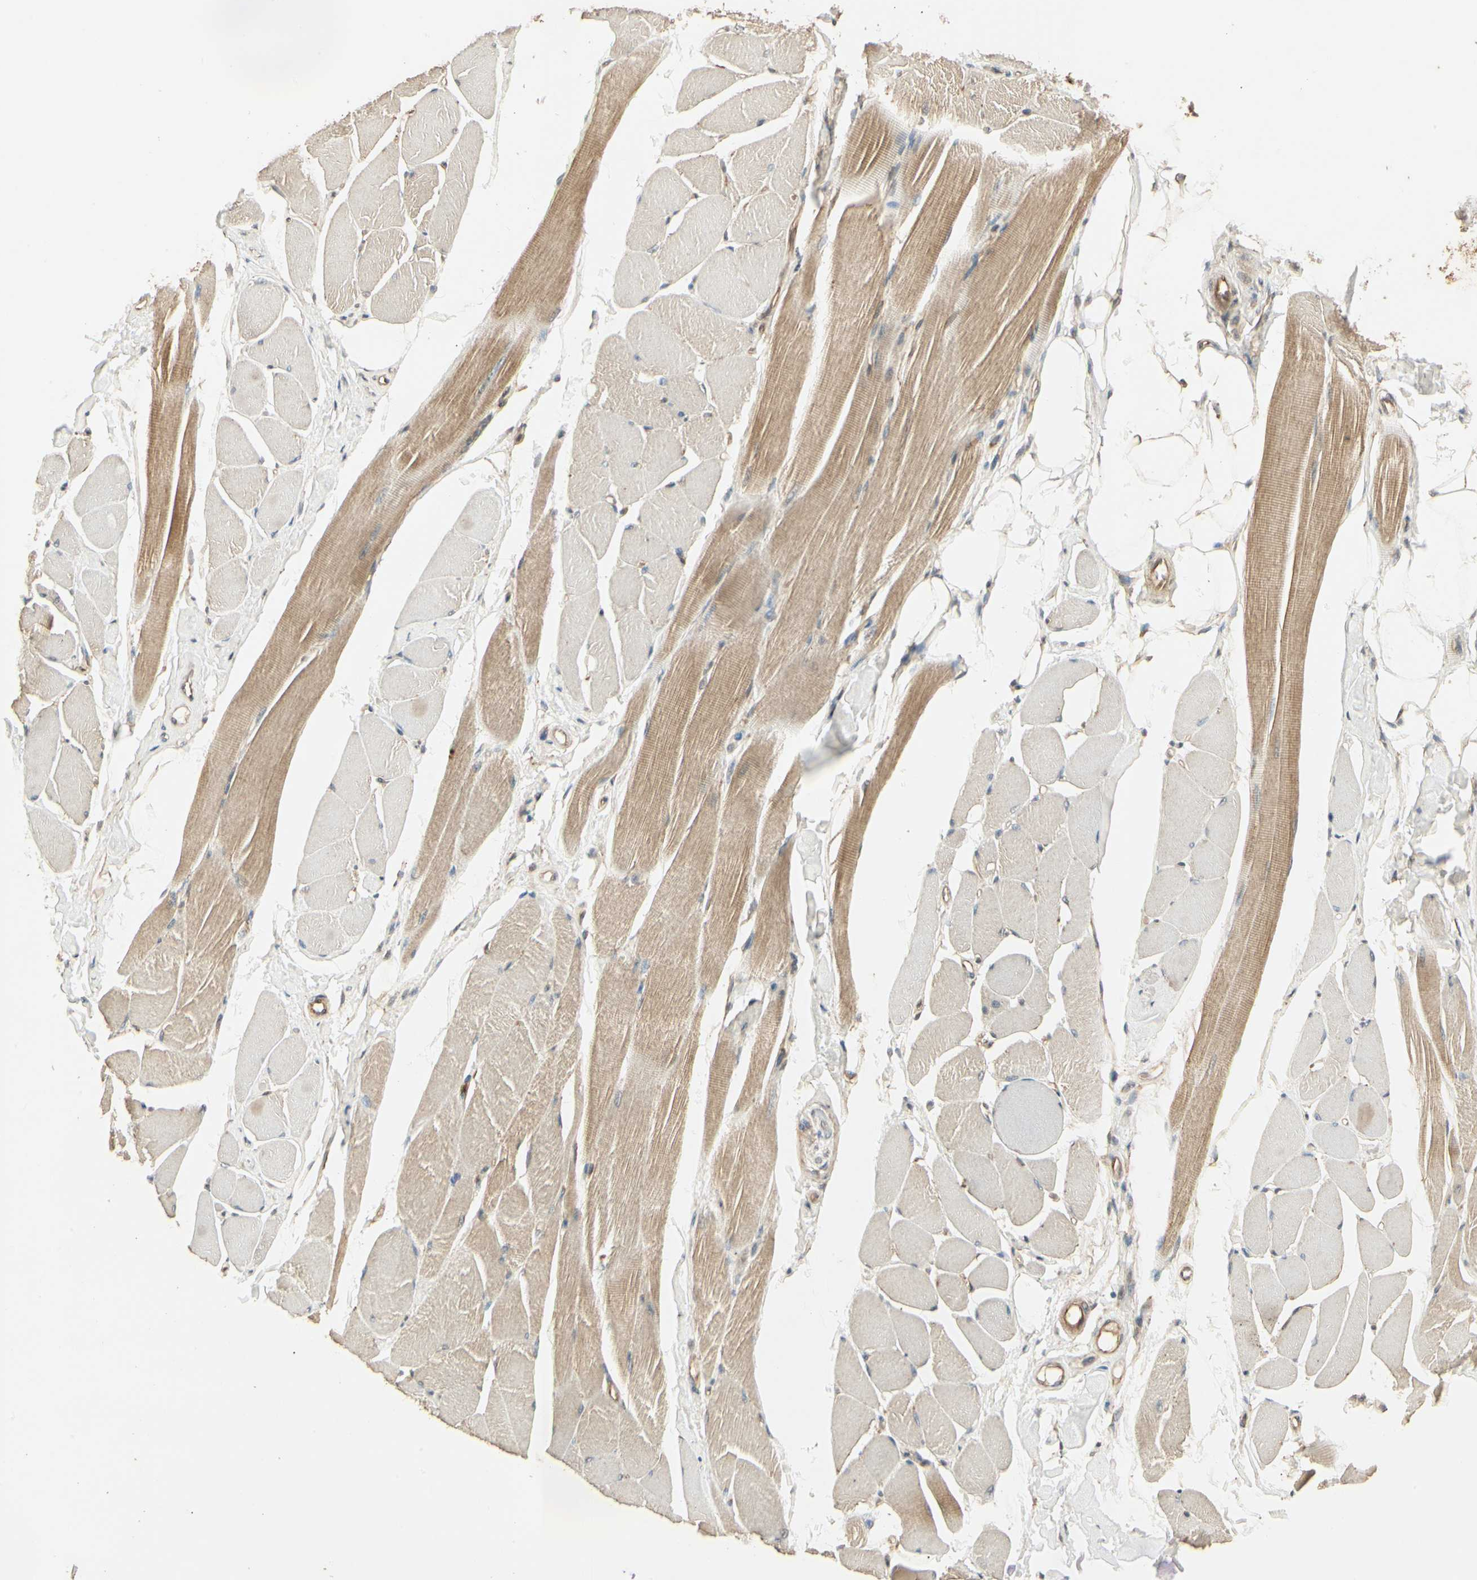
{"staining": {"intensity": "moderate", "quantity": "25%-75%", "location": "cytoplasmic/membranous"}, "tissue": "skeletal muscle", "cell_type": "Myocytes", "image_type": "normal", "snomed": [{"axis": "morphology", "description": "Normal tissue, NOS"}, {"axis": "topography", "description": "Skeletal muscle"}, {"axis": "topography", "description": "Peripheral nerve tissue"}], "caption": "This micrograph displays immunohistochemistry (IHC) staining of unremarkable human skeletal muscle, with medium moderate cytoplasmic/membranous expression in about 25%-75% of myocytes.", "gene": "RNF180", "patient": {"sex": "female", "age": 84}}